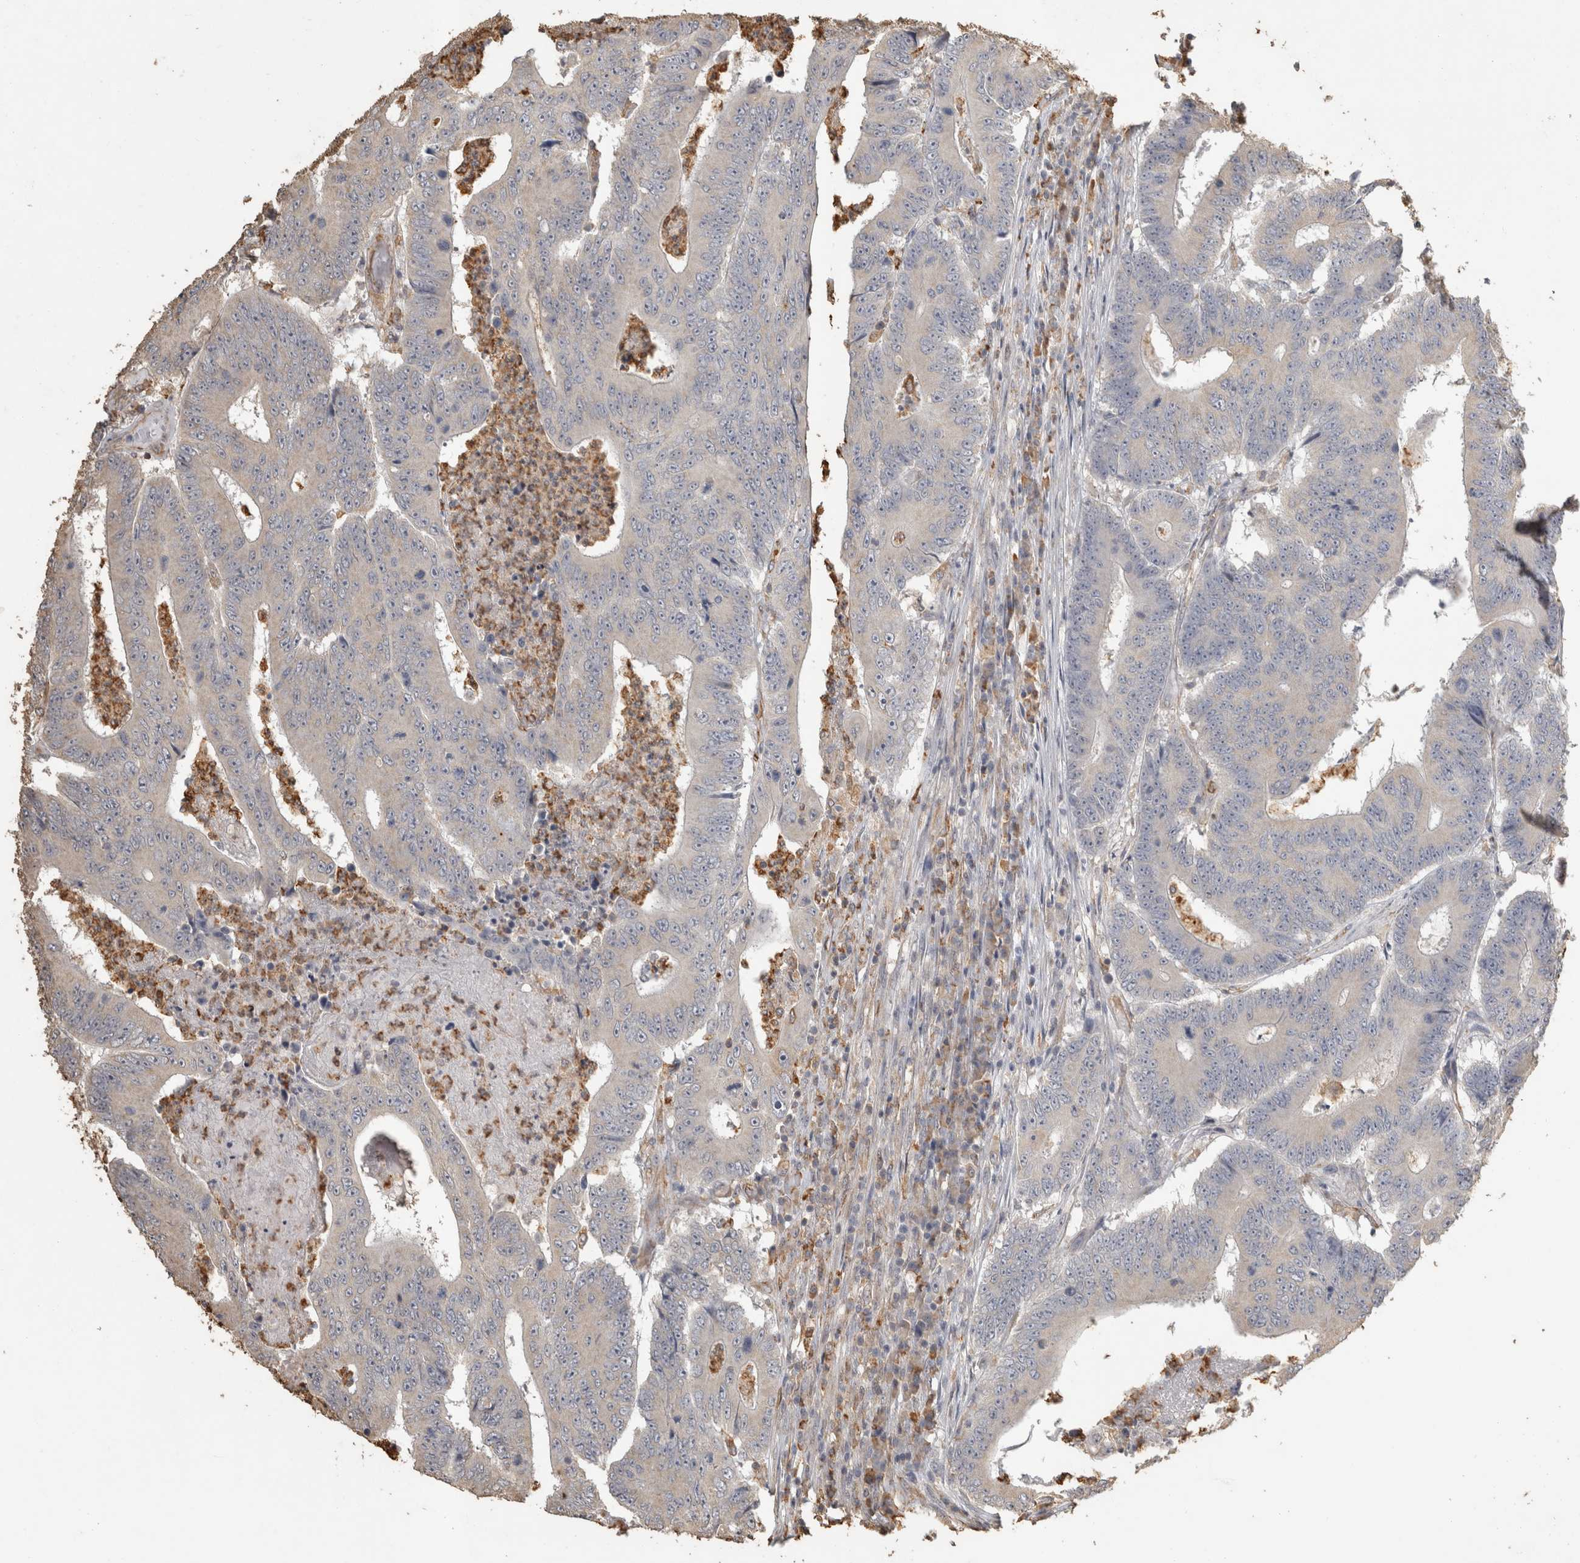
{"staining": {"intensity": "negative", "quantity": "none", "location": "none"}, "tissue": "colorectal cancer", "cell_type": "Tumor cells", "image_type": "cancer", "snomed": [{"axis": "morphology", "description": "Adenocarcinoma, NOS"}, {"axis": "topography", "description": "Colon"}], "caption": "The micrograph exhibits no significant positivity in tumor cells of colorectal adenocarcinoma.", "gene": "REPS2", "patient": {"sex": "male", "age": 83}}